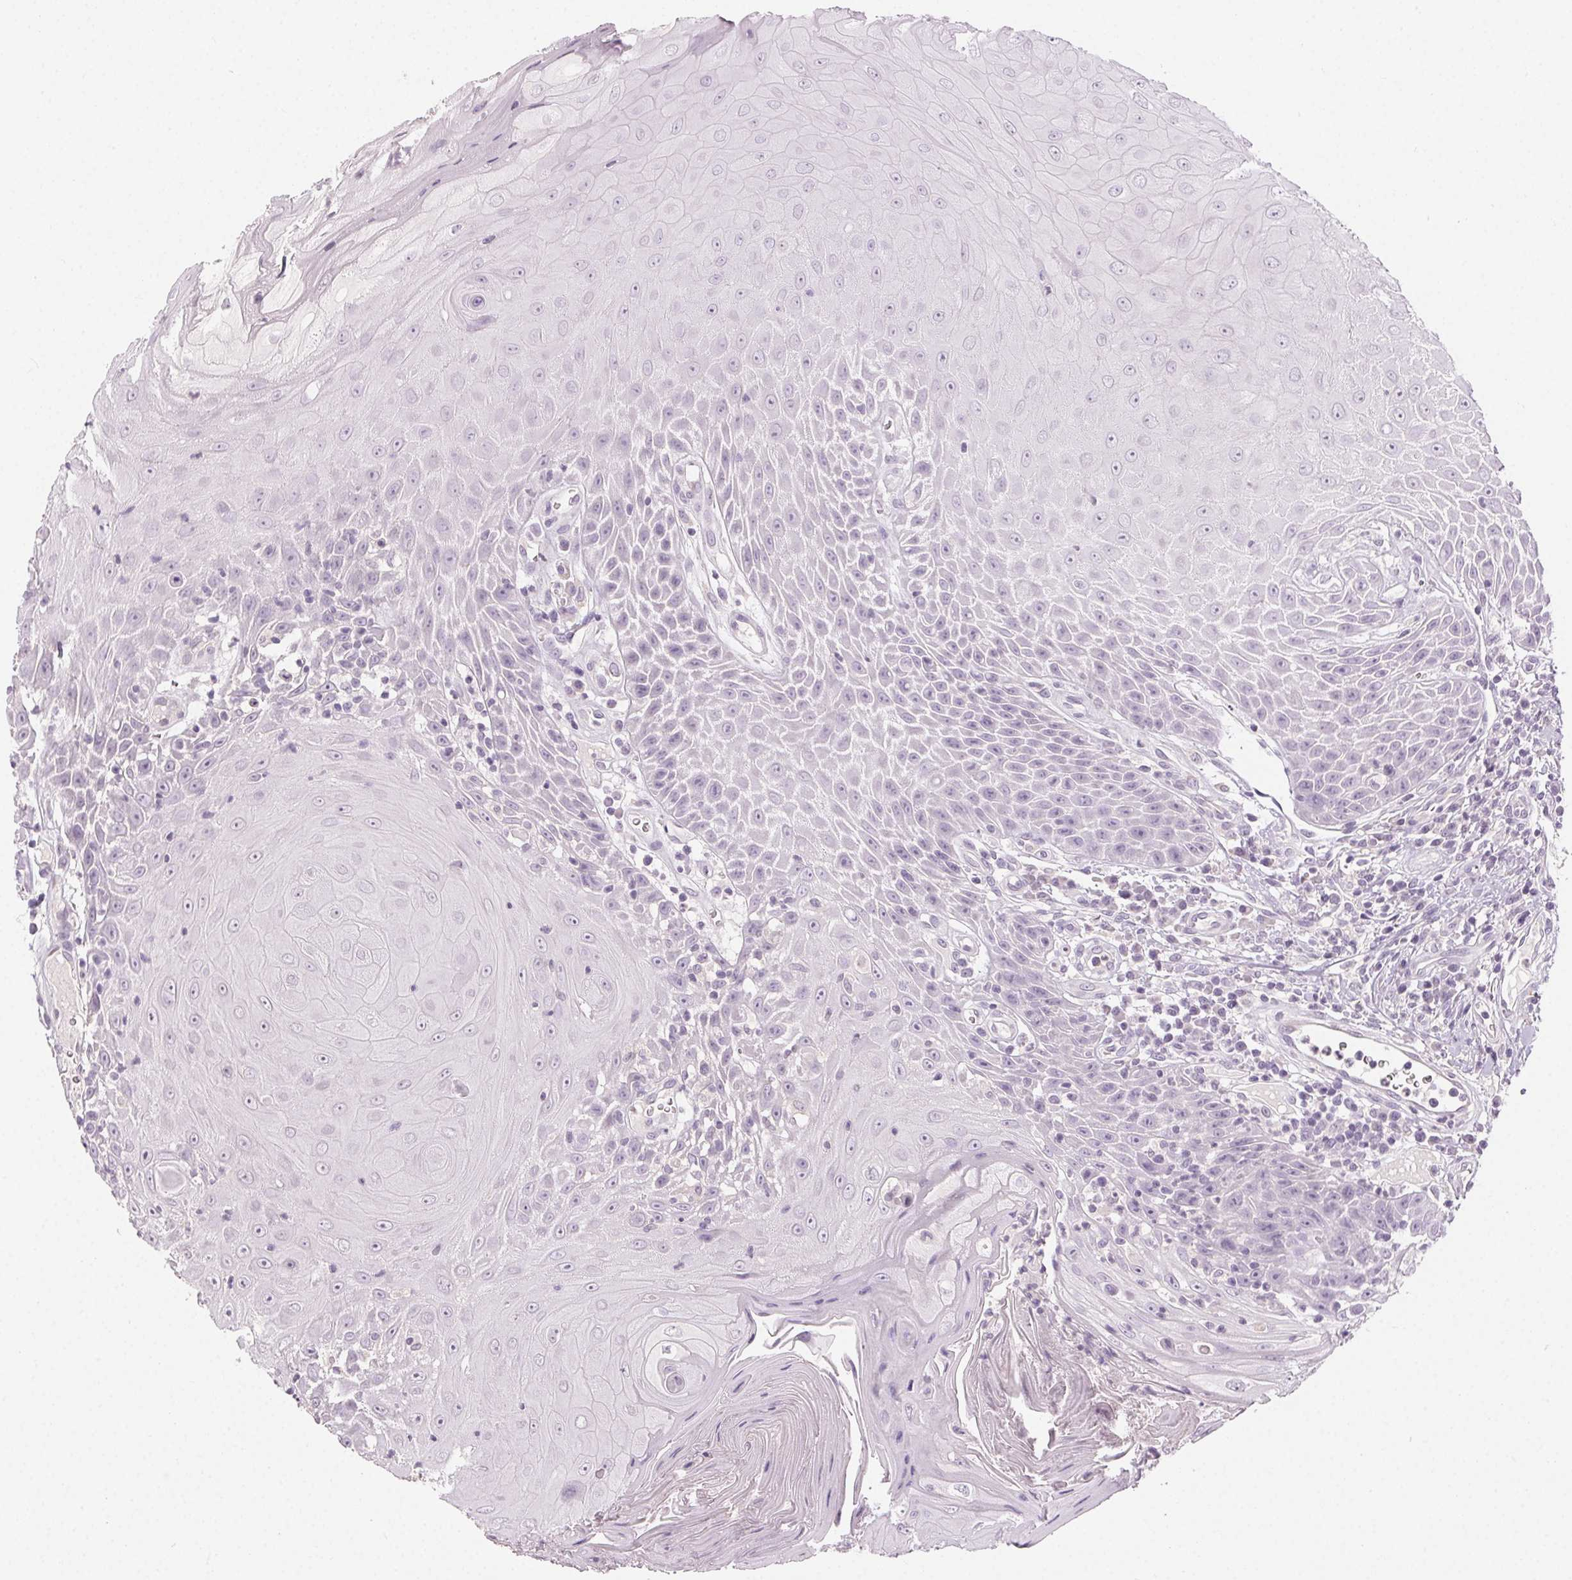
{"staining": {"intensity": "negative", "quantity": "none", "location": "none"}, "tissue": "head and neck cancer", "cell_type": "Tumor cells", "image_type": "cancer", "snomed": [{"axis": "morphology", "description": "Squamous cell carcinoma, NOS"}, {"axis": "topography", "description": "Head-Neck"}], "caption": "Immunohistochemical staining of human squamous cell carcinoma (head and neck) exhibits no significant positivity in tumor cells.", "gene": "CLTRN", "patient": {"sex": "male", "age": 52}}